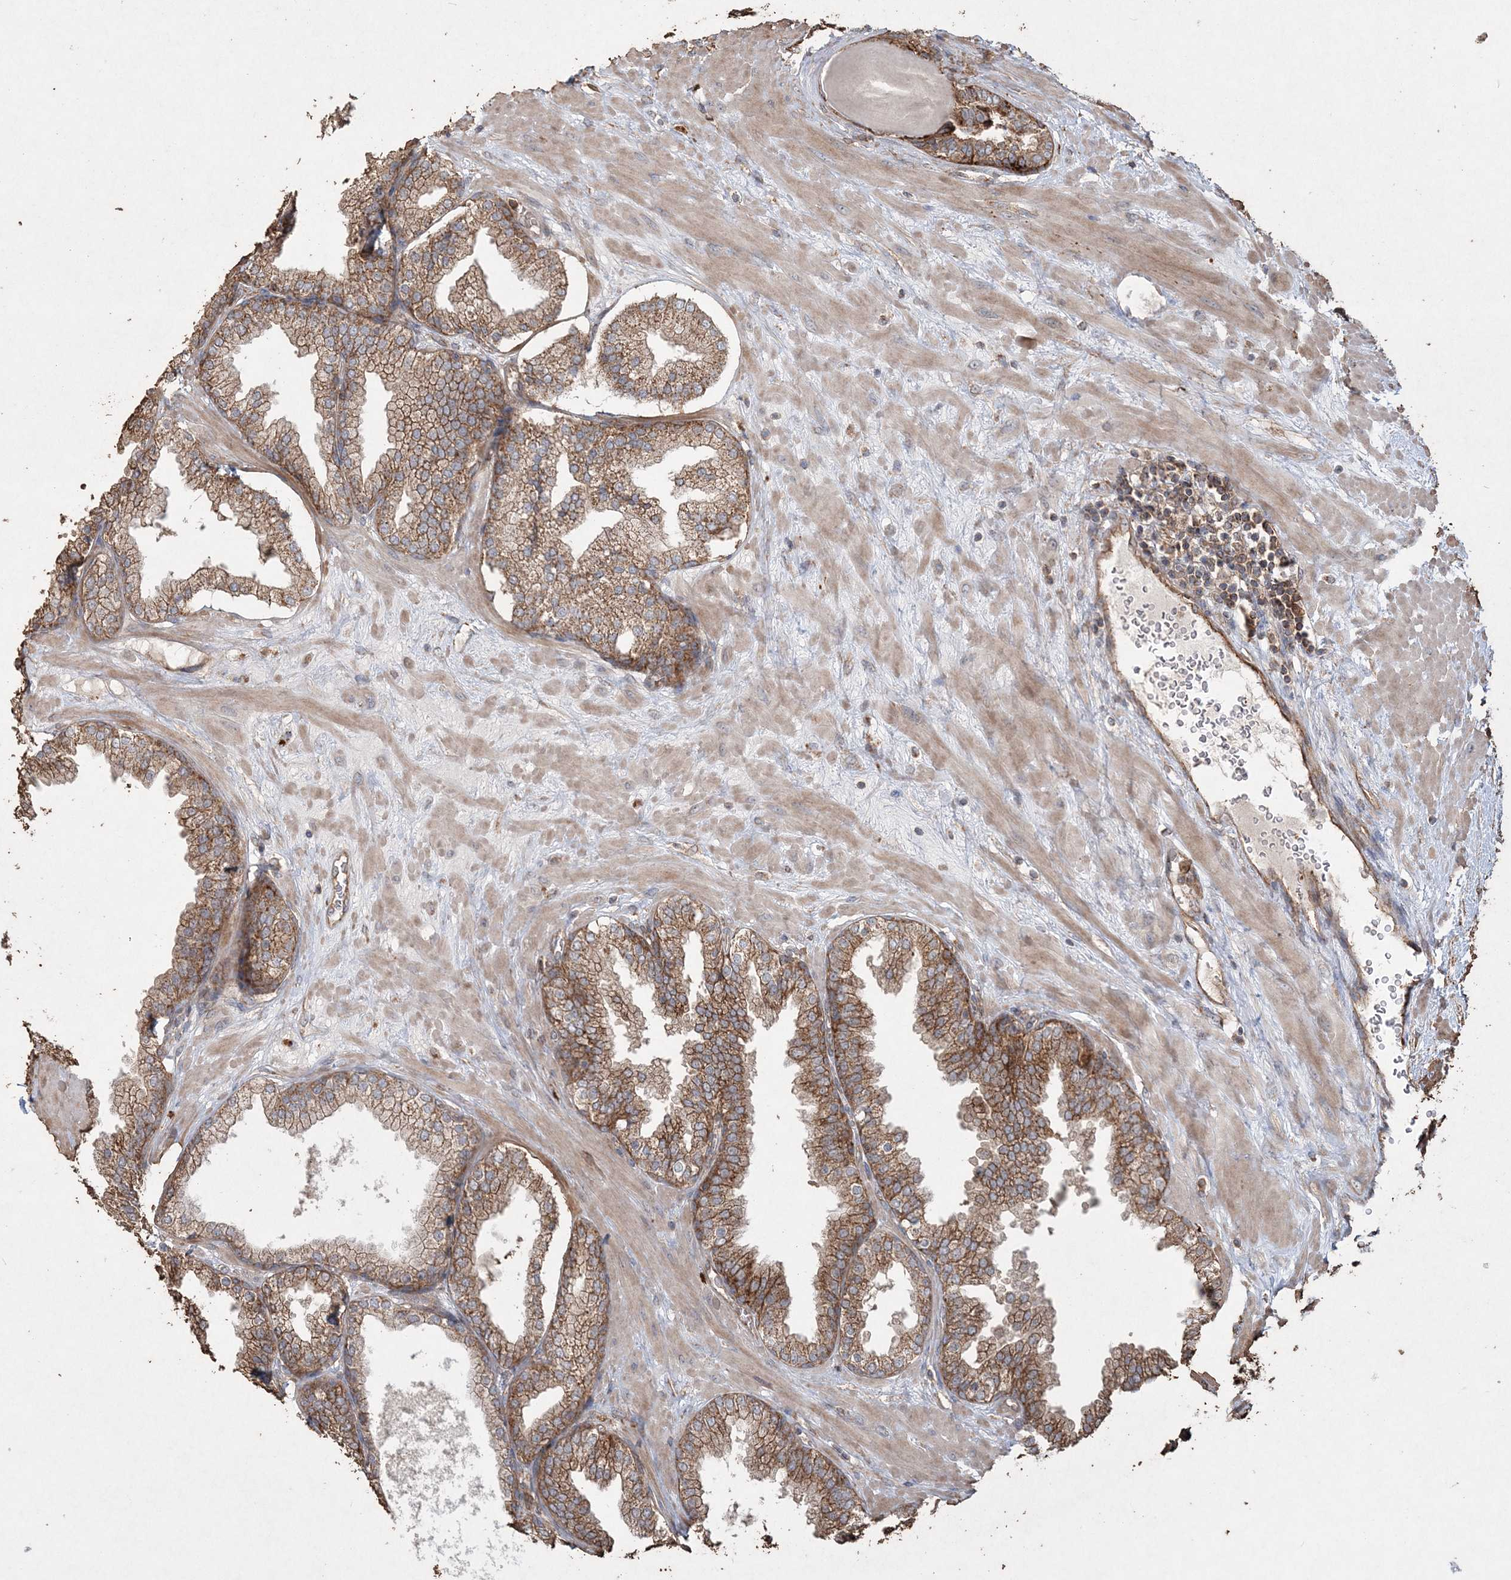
{"staining": {"intensity": "moderate", "quantity": ">75%", "location": "cytoplasmic/membranous"}, "tissue": "prostate", "cell_type": "Glandular cells", "image_type": "normal", "snomed": [{"axis": "morphology", "description": "Normal tissue, NOS"}, {"axis": "topography", "description": "Prostate"}], "caption": "Immunohistochemistry (IHC) staining of normal prostate, which reveals medium levels of moderate cytoplasmic/membranous staining in approximately >75% of glandular cells indicating moderate cytoplasmic/membranous protein staining. The staining was performed using DAB (brown) for protein detection and nuclei were counterstained in hematoxylin (blue).", "gene": "TTC7A", "patient": {"sex": "male", "age": 51}}